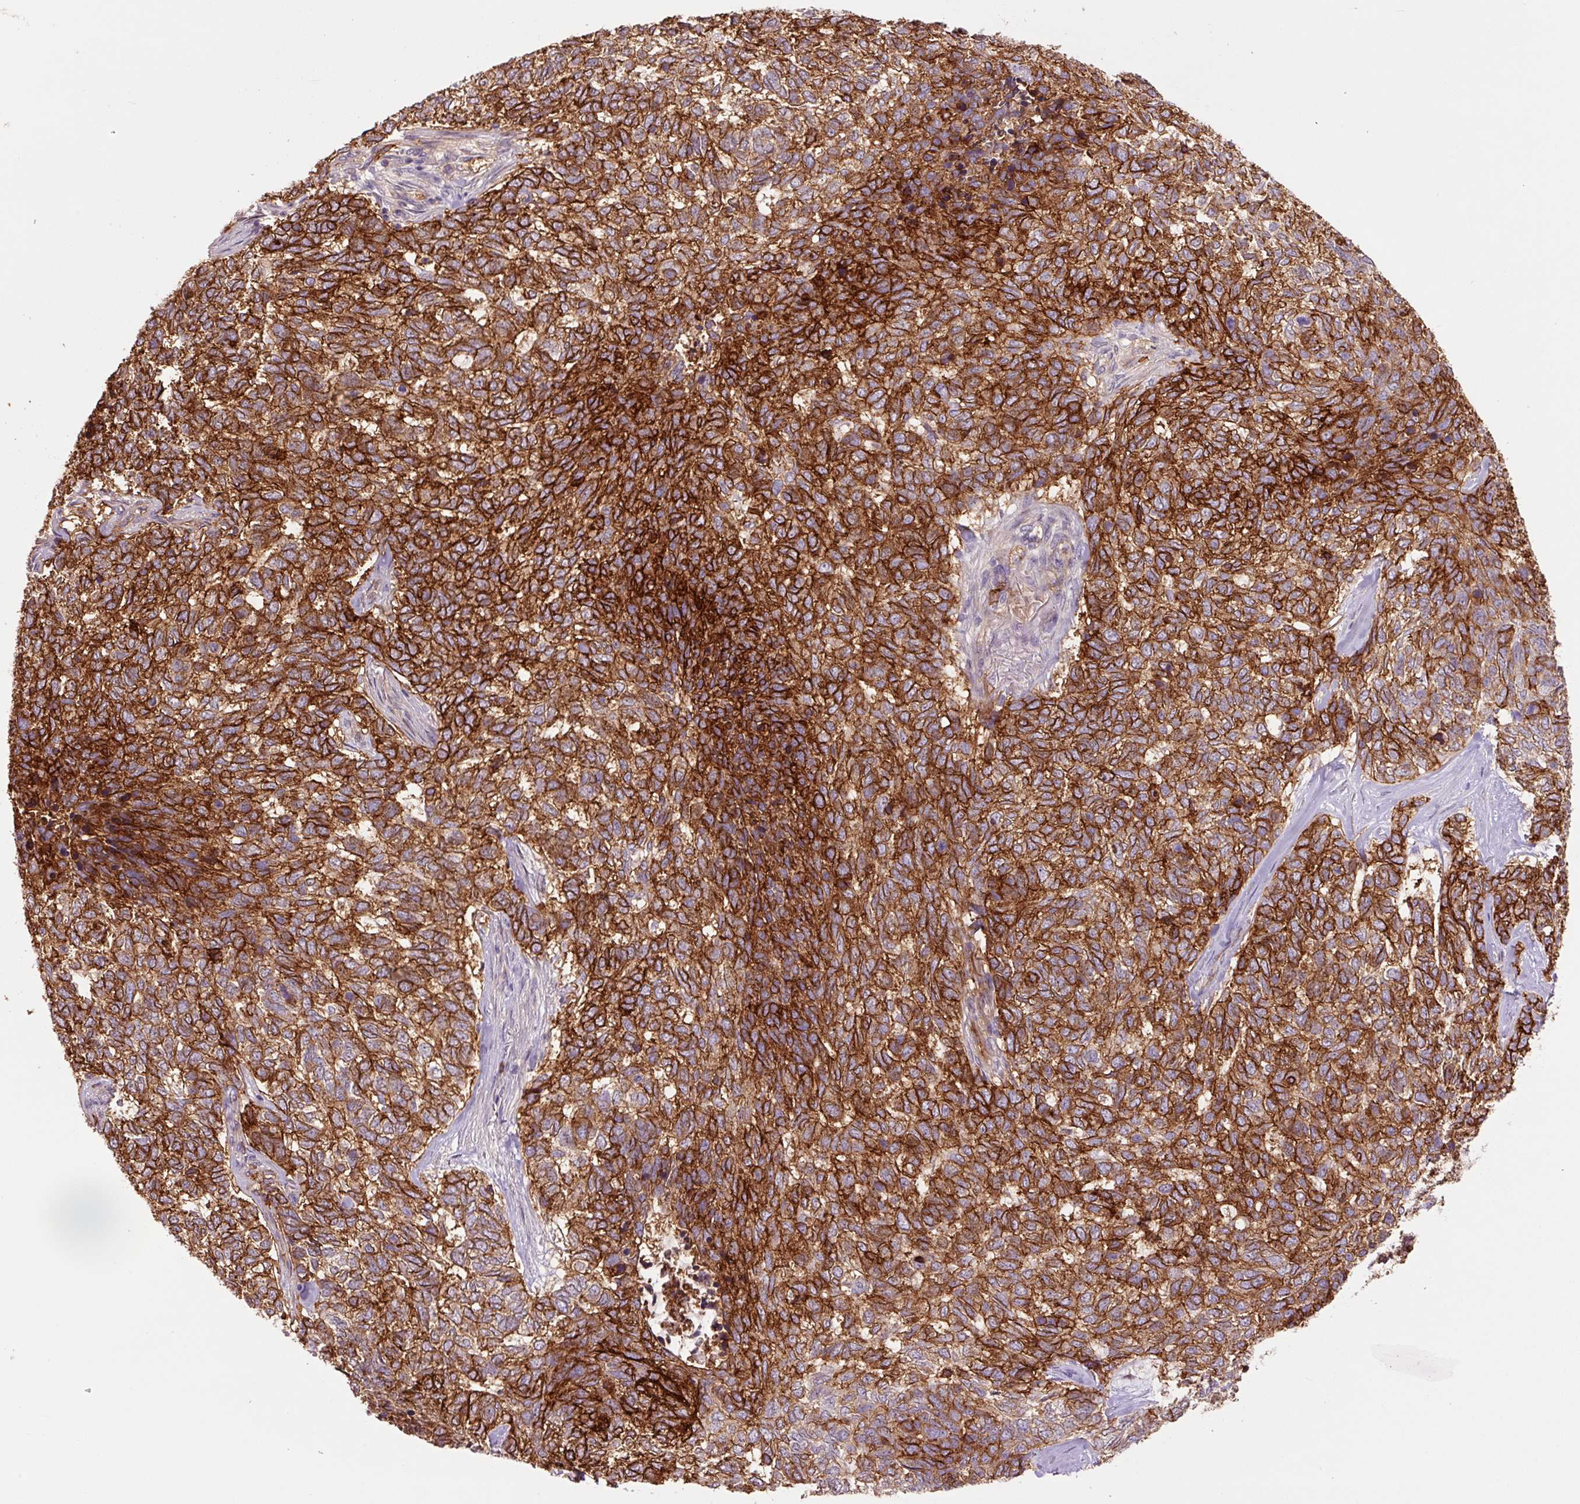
{"staining": {"intensity": "strong", "quantity": ">75%", "location": "cytoplasmic/membranous"}, "tissue": "skin cancer", "cell_type": "Tumor cells", "image_type": "cancer", "snomed": [{"axis": "morphology", "description": "Basal cell carcinoma"}, {"axis": "topography", "description": "Skin"}], "caption": "Protein expression analysis of skin basal cell carcinoma reveals strong cytoplasmic/membranous positivity in about >75% of tumor cells. (Brightfield microscopy of DAB IHC at high magnification).", "gene": "SLC1A4", "patient": {"sex": "female", "age": 65}}